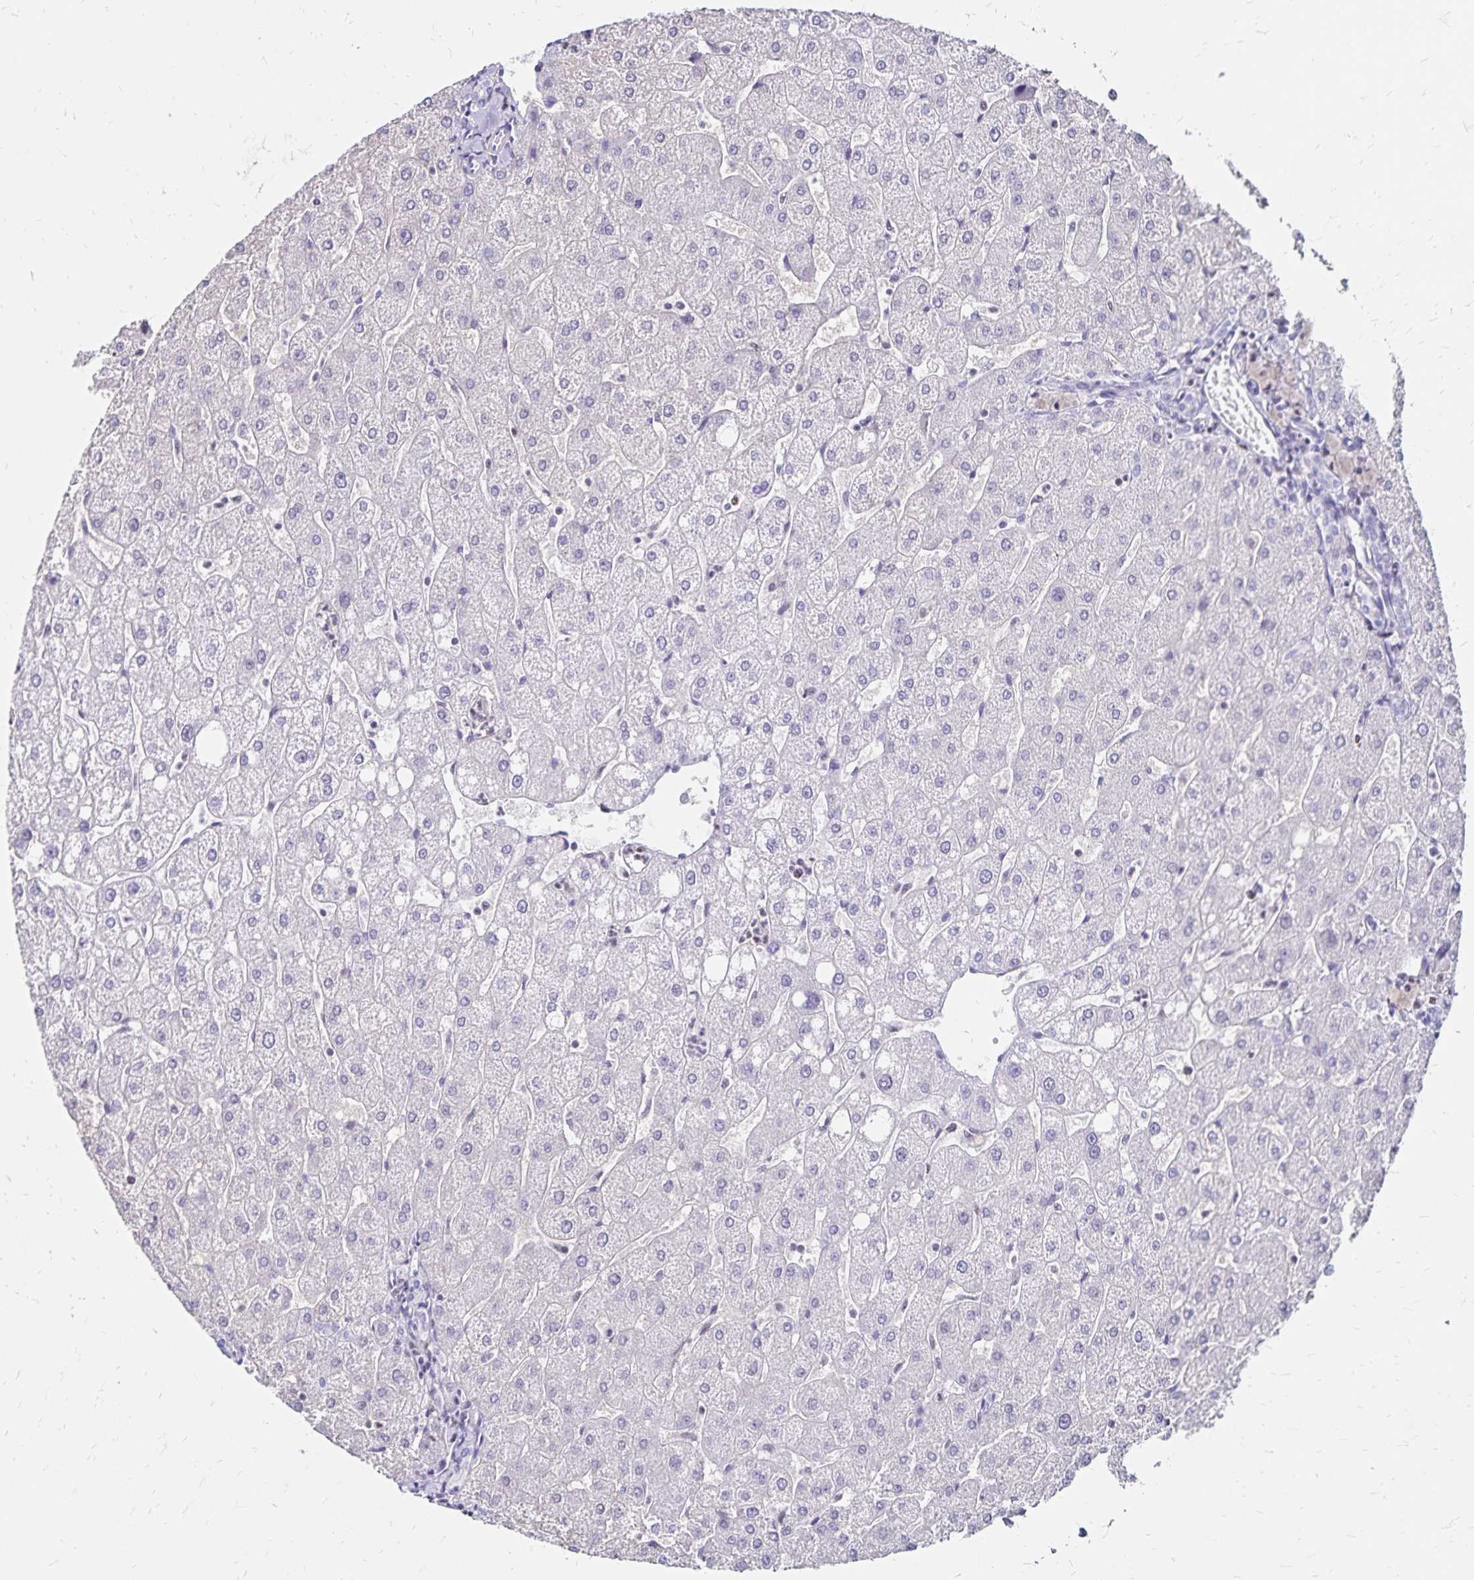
{"staining": {"intensity": "negative", "quantity": "none", "location": "none"}, "tissue": "liver", "cell_type": "Cholangiocytes", "image_type": "normal", "snomed": [{"axis": "morphology", "description": "Normal tissue, NOS"}, {"axis": "topography", "description": "Liver"}], "caption": "Protein analysis of benign liver reveals no significant staining in cholangiocytes.", "gene": "IKZF1", "patient": {"sex": "male", "age": 67}}